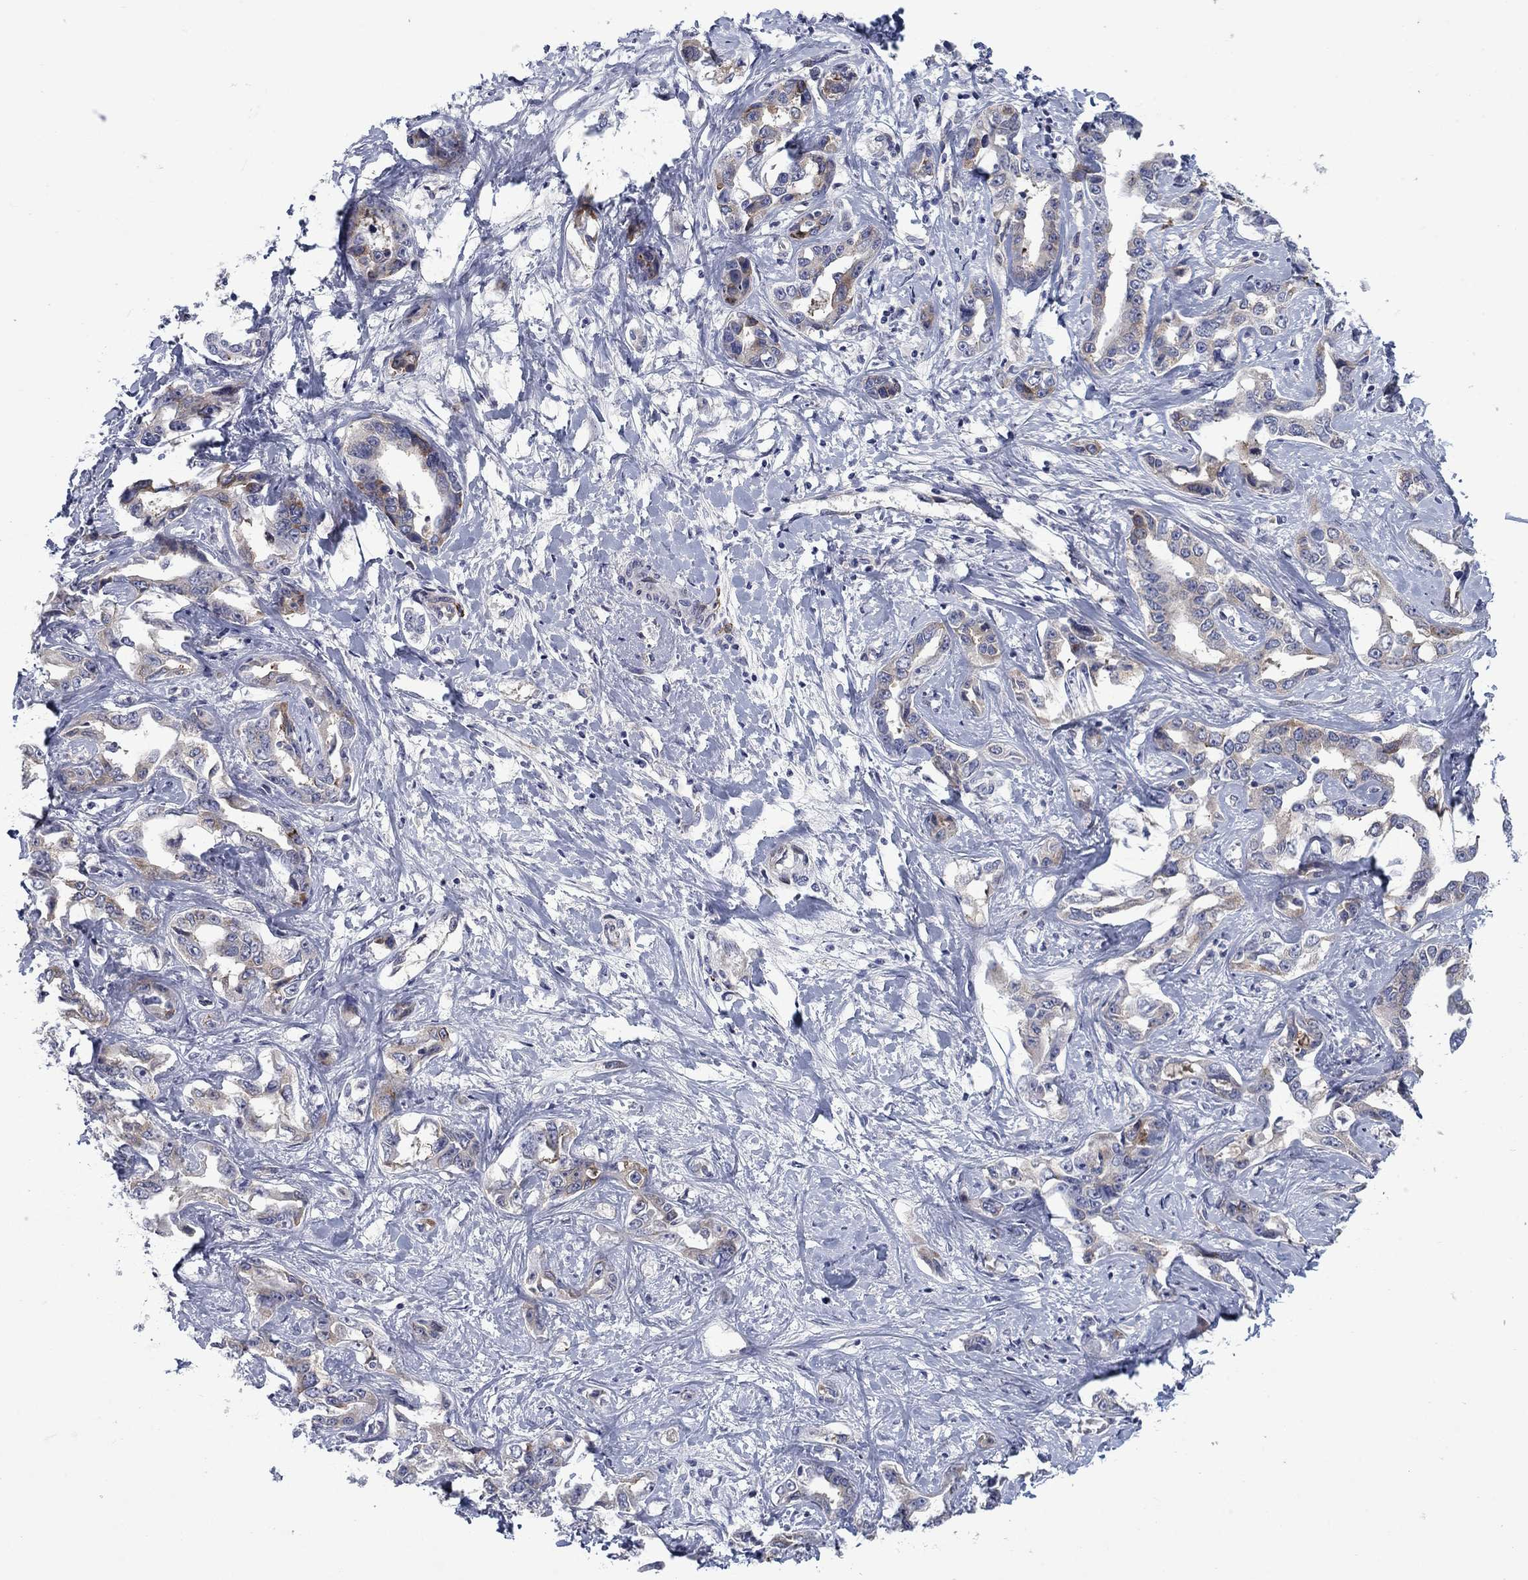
{"staining": {"intensity": "moderate", "quantity": "<25%", "location": "cytoplasmic/membranous"}, "tissue": "liver cancer", "cell_type": "Tumor cells", "image_type": "cancer", "snomed": [{"axis": "morphology", "description": "Cholangiocarcinoma"}, {"axis": "topography", "description": "Liver"}], "caption": "Protein positivity by immunohistochemistry shows moderate cytoplasmic/membranous staining in about <25% of tumor cells in liver cancer (cholangiocarcinoma).", "gene": "FXR1", "patient": {"sex": "male", "age": 59}}